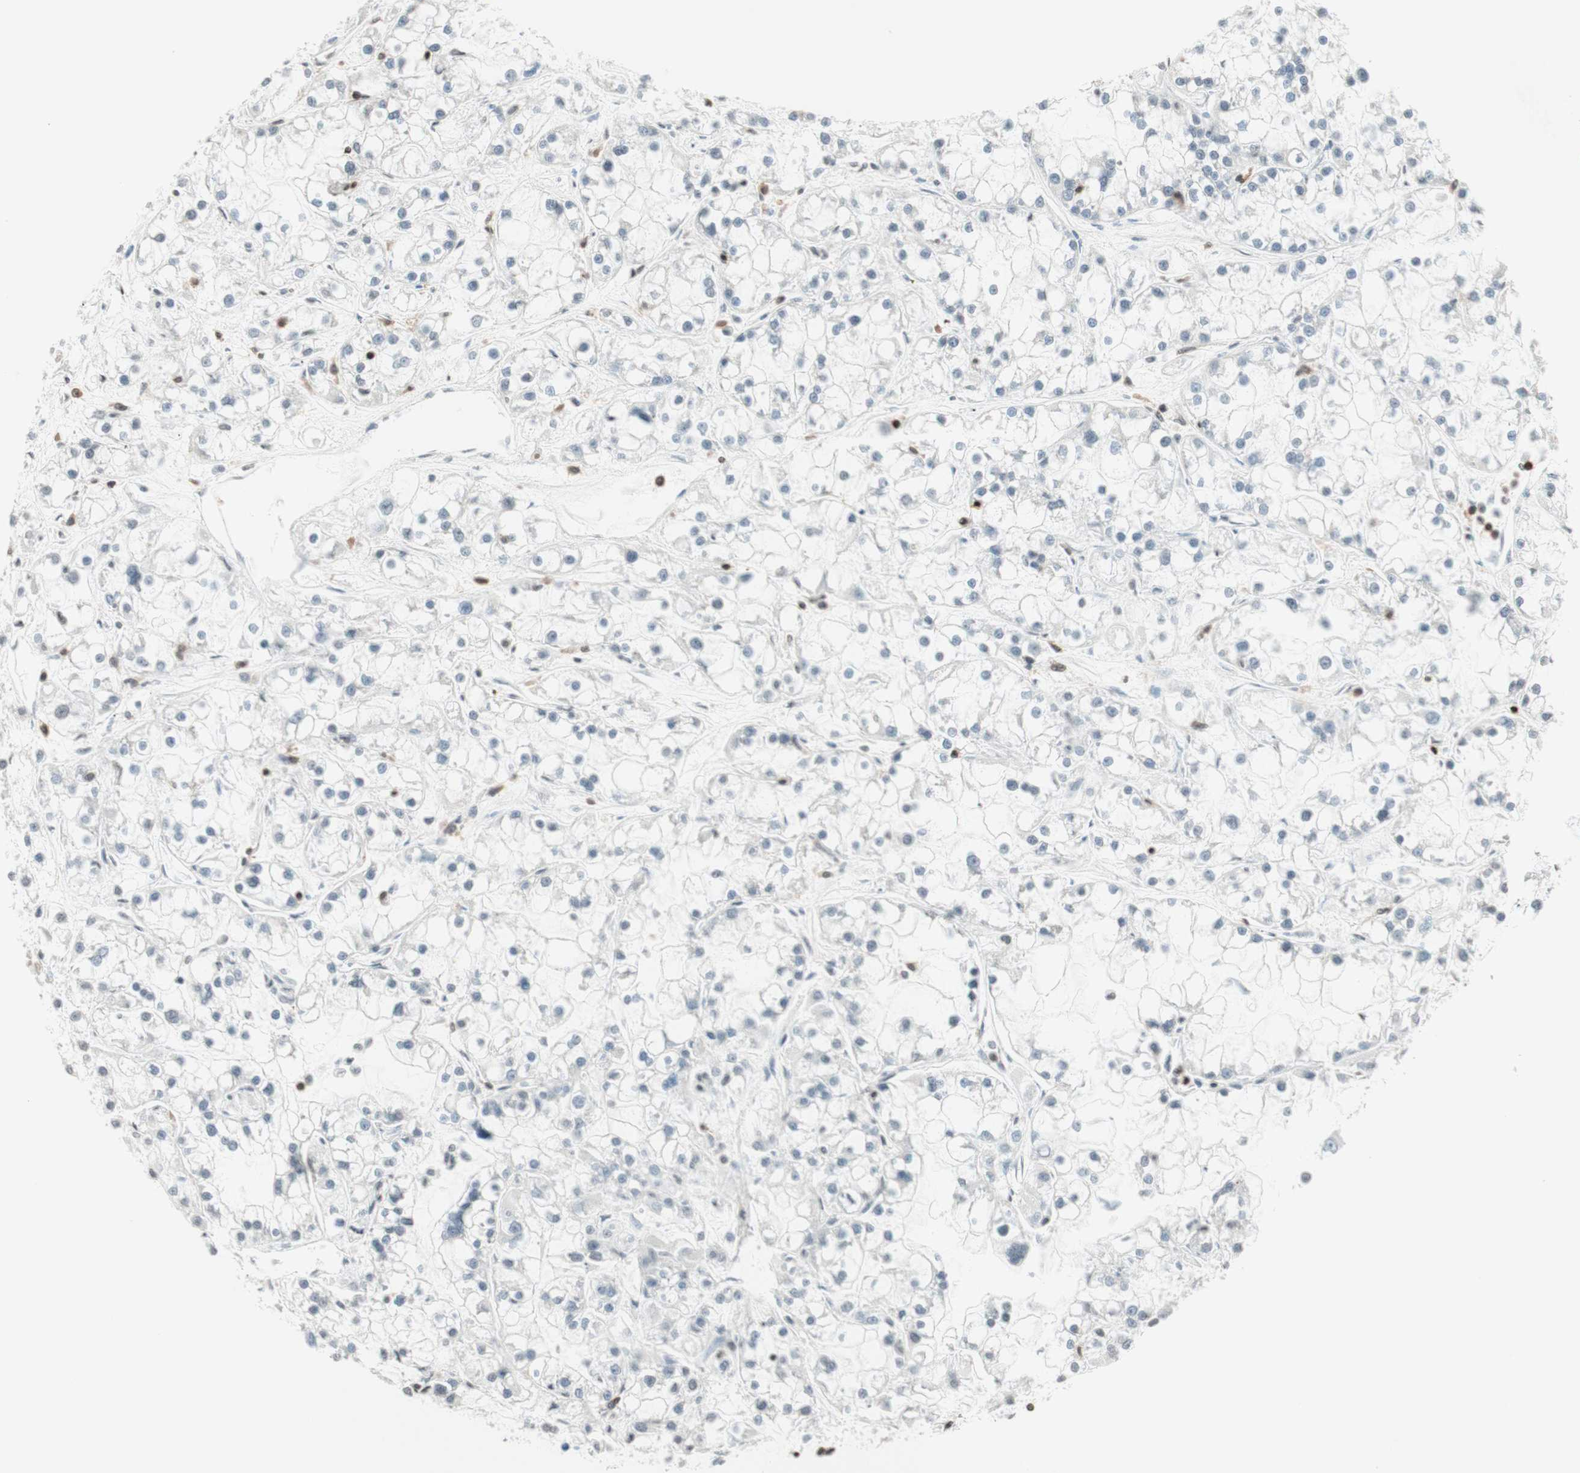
{"staining": {"intensity": "negative", "quantity": "none", "location": "none"}, "tissue": "renal cancer", "cell_type": "Tumor cells", "image_type": "cancer", "snomed": [{"axis": "morphology", "description": "Adenocarcinoma, NOS"}, {"axis": "topography", "description": "Kidney"}], "caption": "This is an immunohistochemistry (IHC) histopathology image of adenocarcinoma (renal). There is no positivity in tumor cells.", "gene": "WIPF1", "patient": {"sex": "female", "age": 52}}